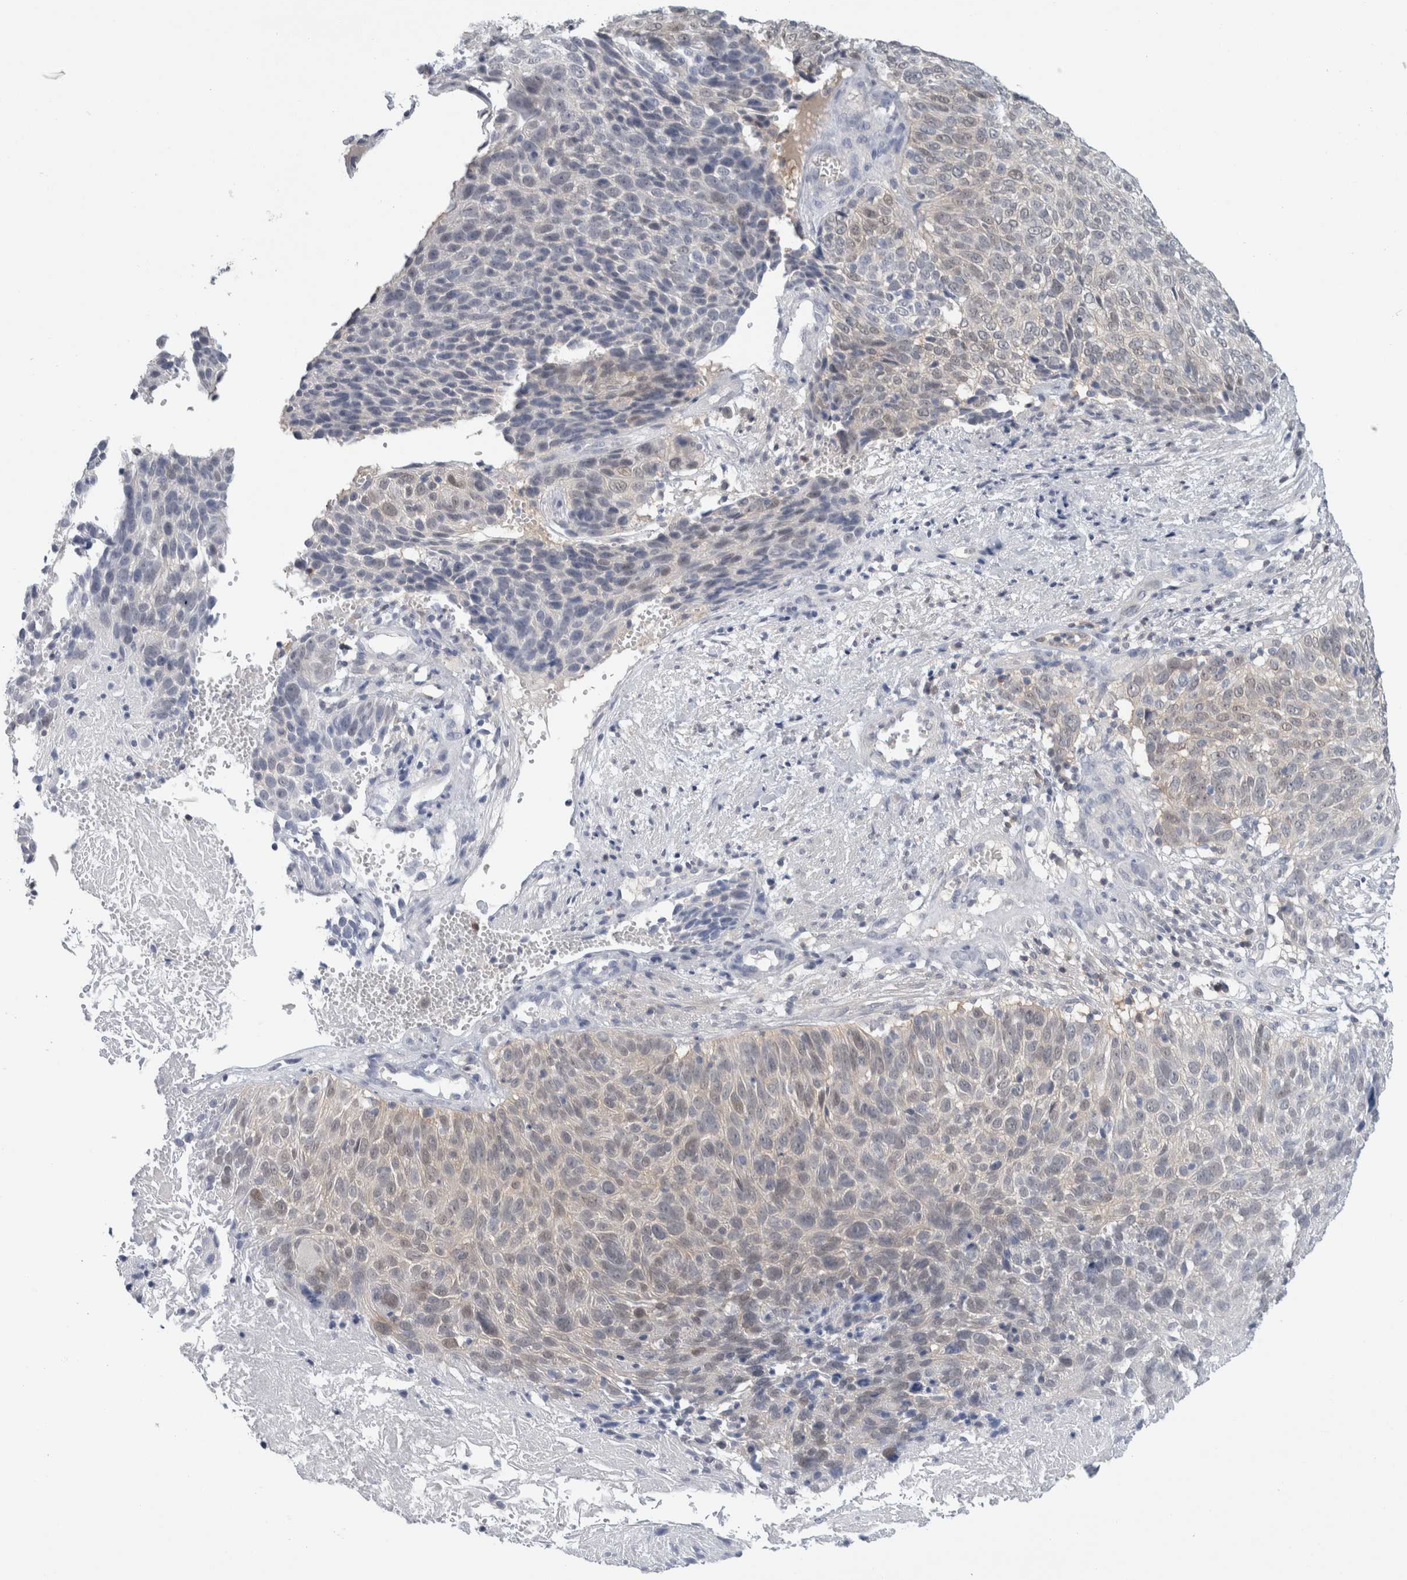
{"staining": {"intensity": "negative", "quantity": "none", "location": "none"}, "tissue": "cervical cancer", "cell_type": "Tumor cells", "image_type": "cancer", "snomed": [{"axis": "morphology", "description": "Squamous cell carcinoma, NOS"}, {"axis": "topography", "description": "Cervix"}], "caption": "Cervical cancer (squamous cell carcinoma) was stained to show a protein in brown. There is no significant expression in tumor cells.", "gene": "CASP6", "patient": {"sex": "female", "age": 74}}